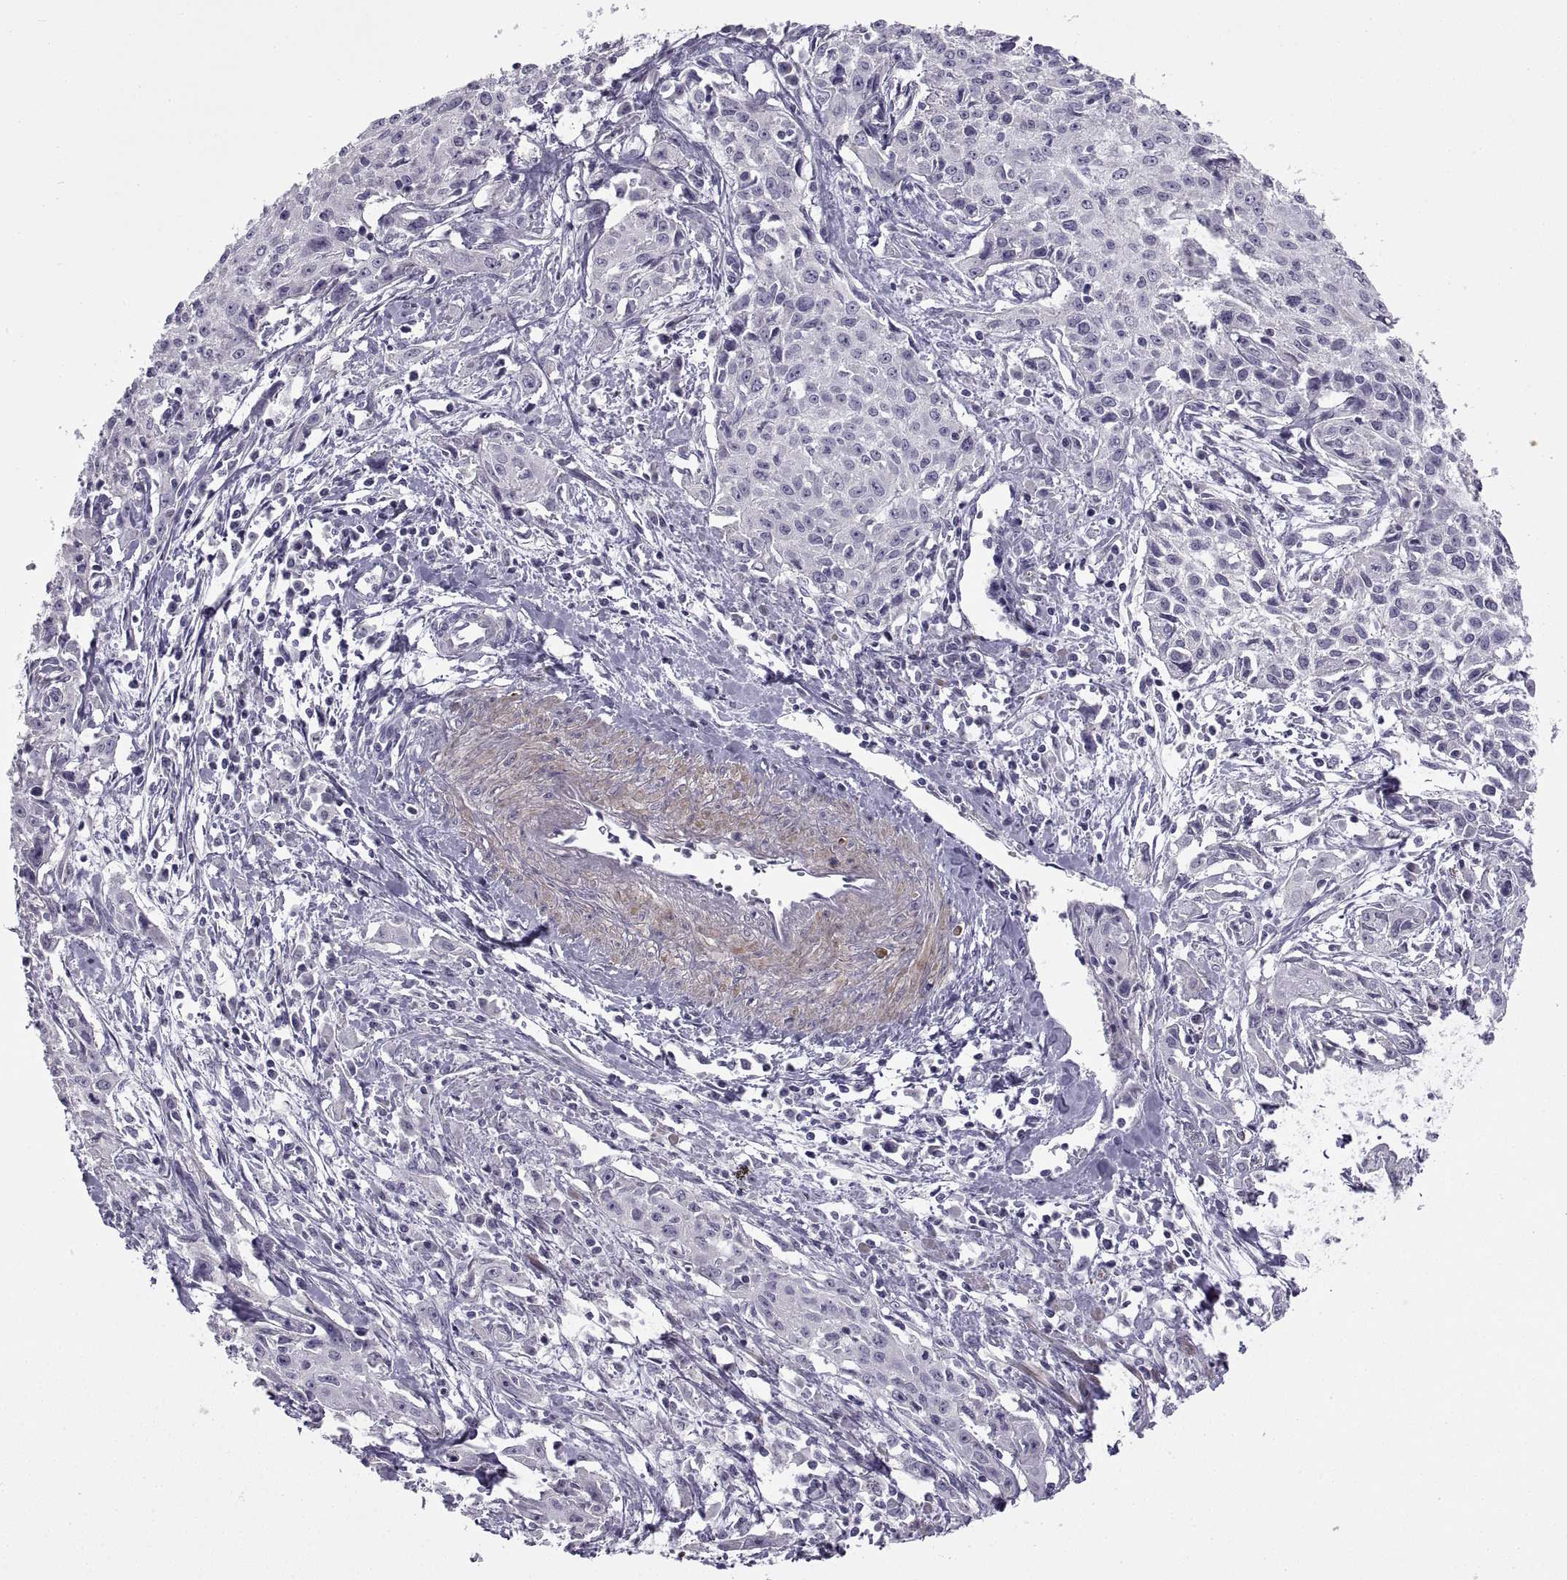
{"staining": {"intensity": "negative", "quantity": "none", "location": "none"}, "tissue": "cervical cancer", "cell_type": "Tumor cells", "image_type": "cancer", "snomed": [{"axis": "morphology", "description": "Squamous cell carcinoma, NOS"}, {"axis": "topography", "description": "Cervix"}], "caption": "Squamous cell carcinoma (cervical) stained for a protein using immunohistochemistry displays no staining tumor cells.", "gene": "BSPH1", "patient": {"sex": "female", "age": 38}}